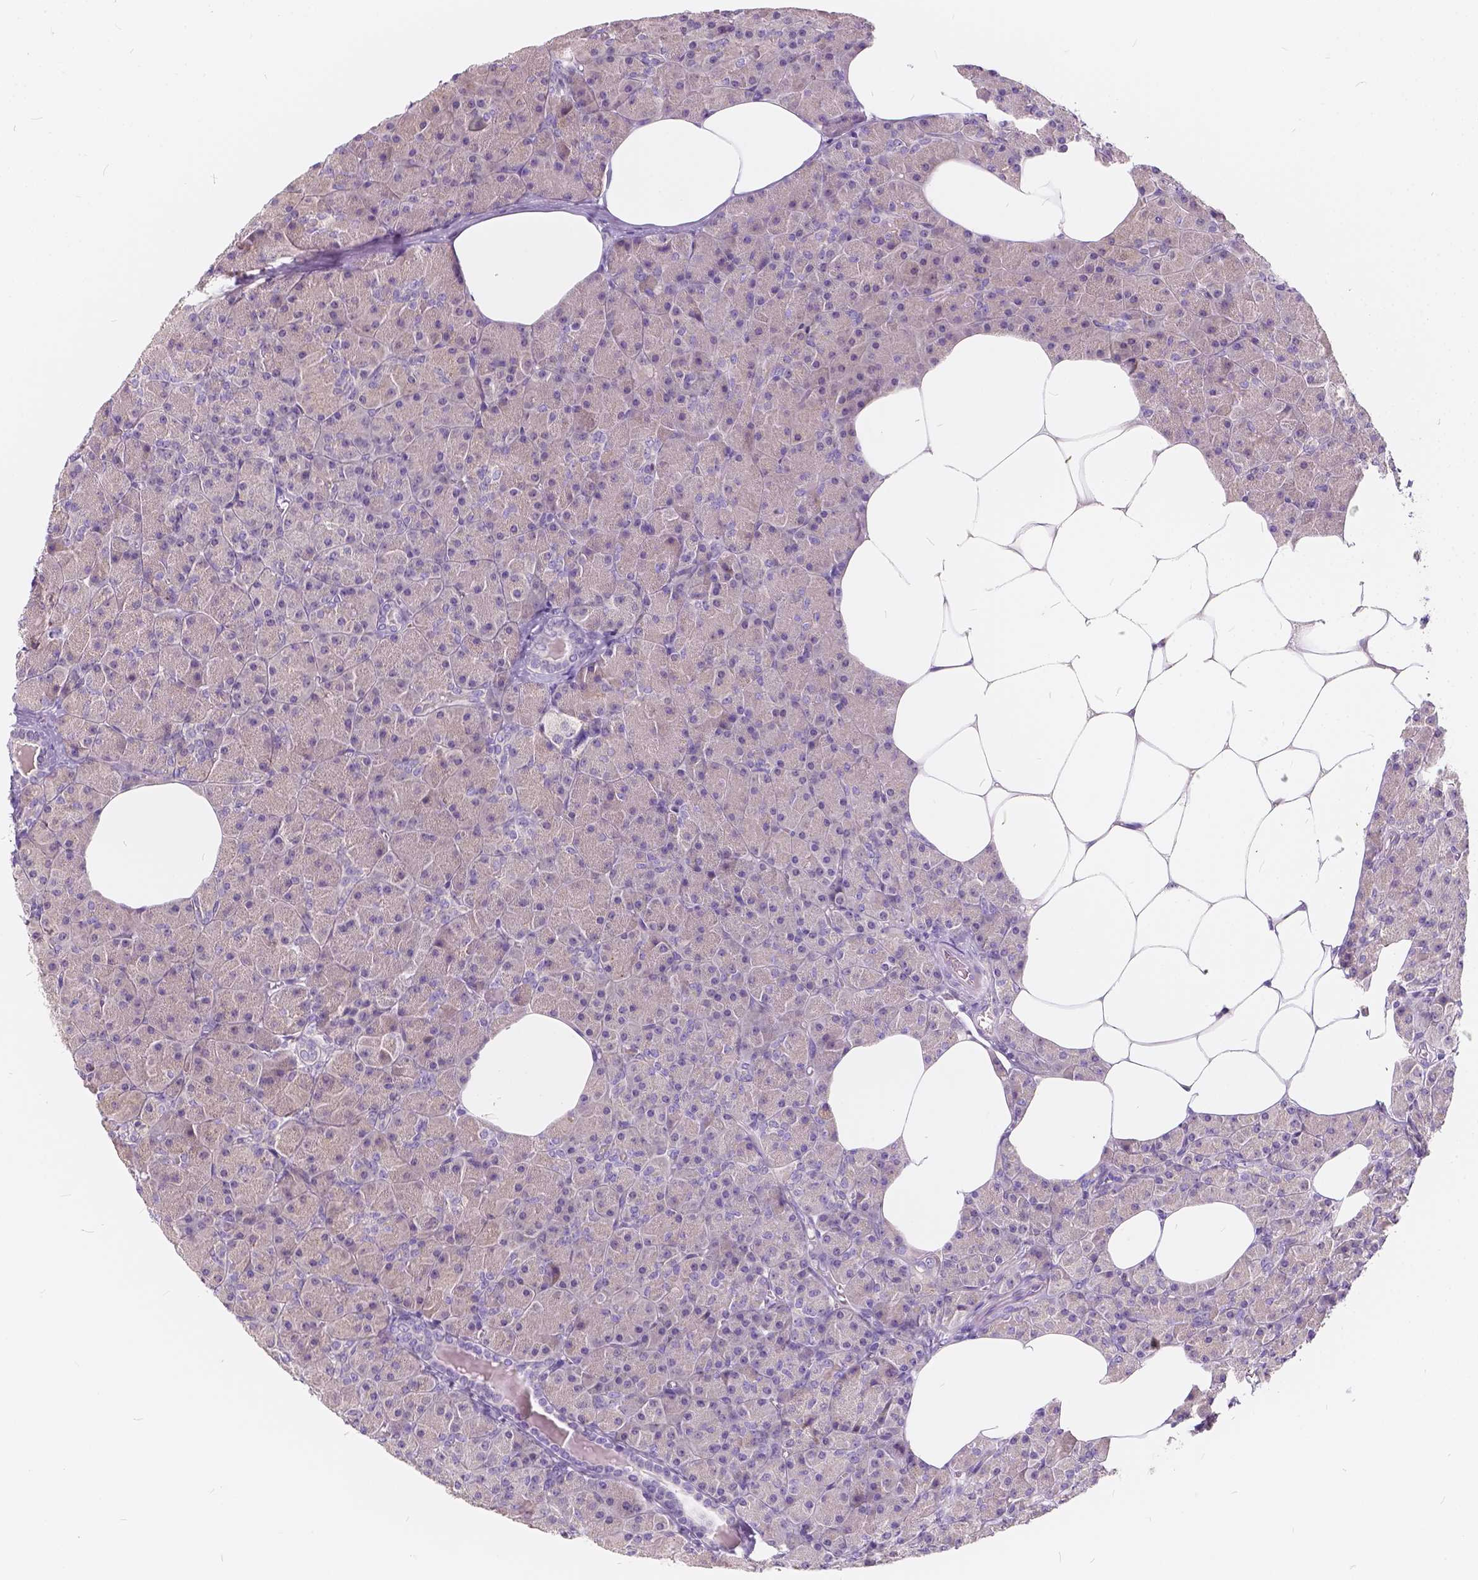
{"staining": {"intensity": "weak", "quantity": ">75%", "location": "cytoplasmic/membranous"}, "tissue": "pancreas", "cell_type": "Exocrine glandular cells", "image_type": "normal", "snomed": [{"axis": "morphology", "description": "Normal tissue, NOS"}, {"axis": "topography", "description": "Pancreas"}], "caption": "Immunohistochemical staining of normal human pancreas exhibits >75% levels of weak cytoplasmic/membranous protein positivity in about >75% of exocrine glandular cells. (DAB IHC with brightfield microscopy, high magnification).", "gene": "KIAA0513", "patient": {"sex": "female", "age": 45}}